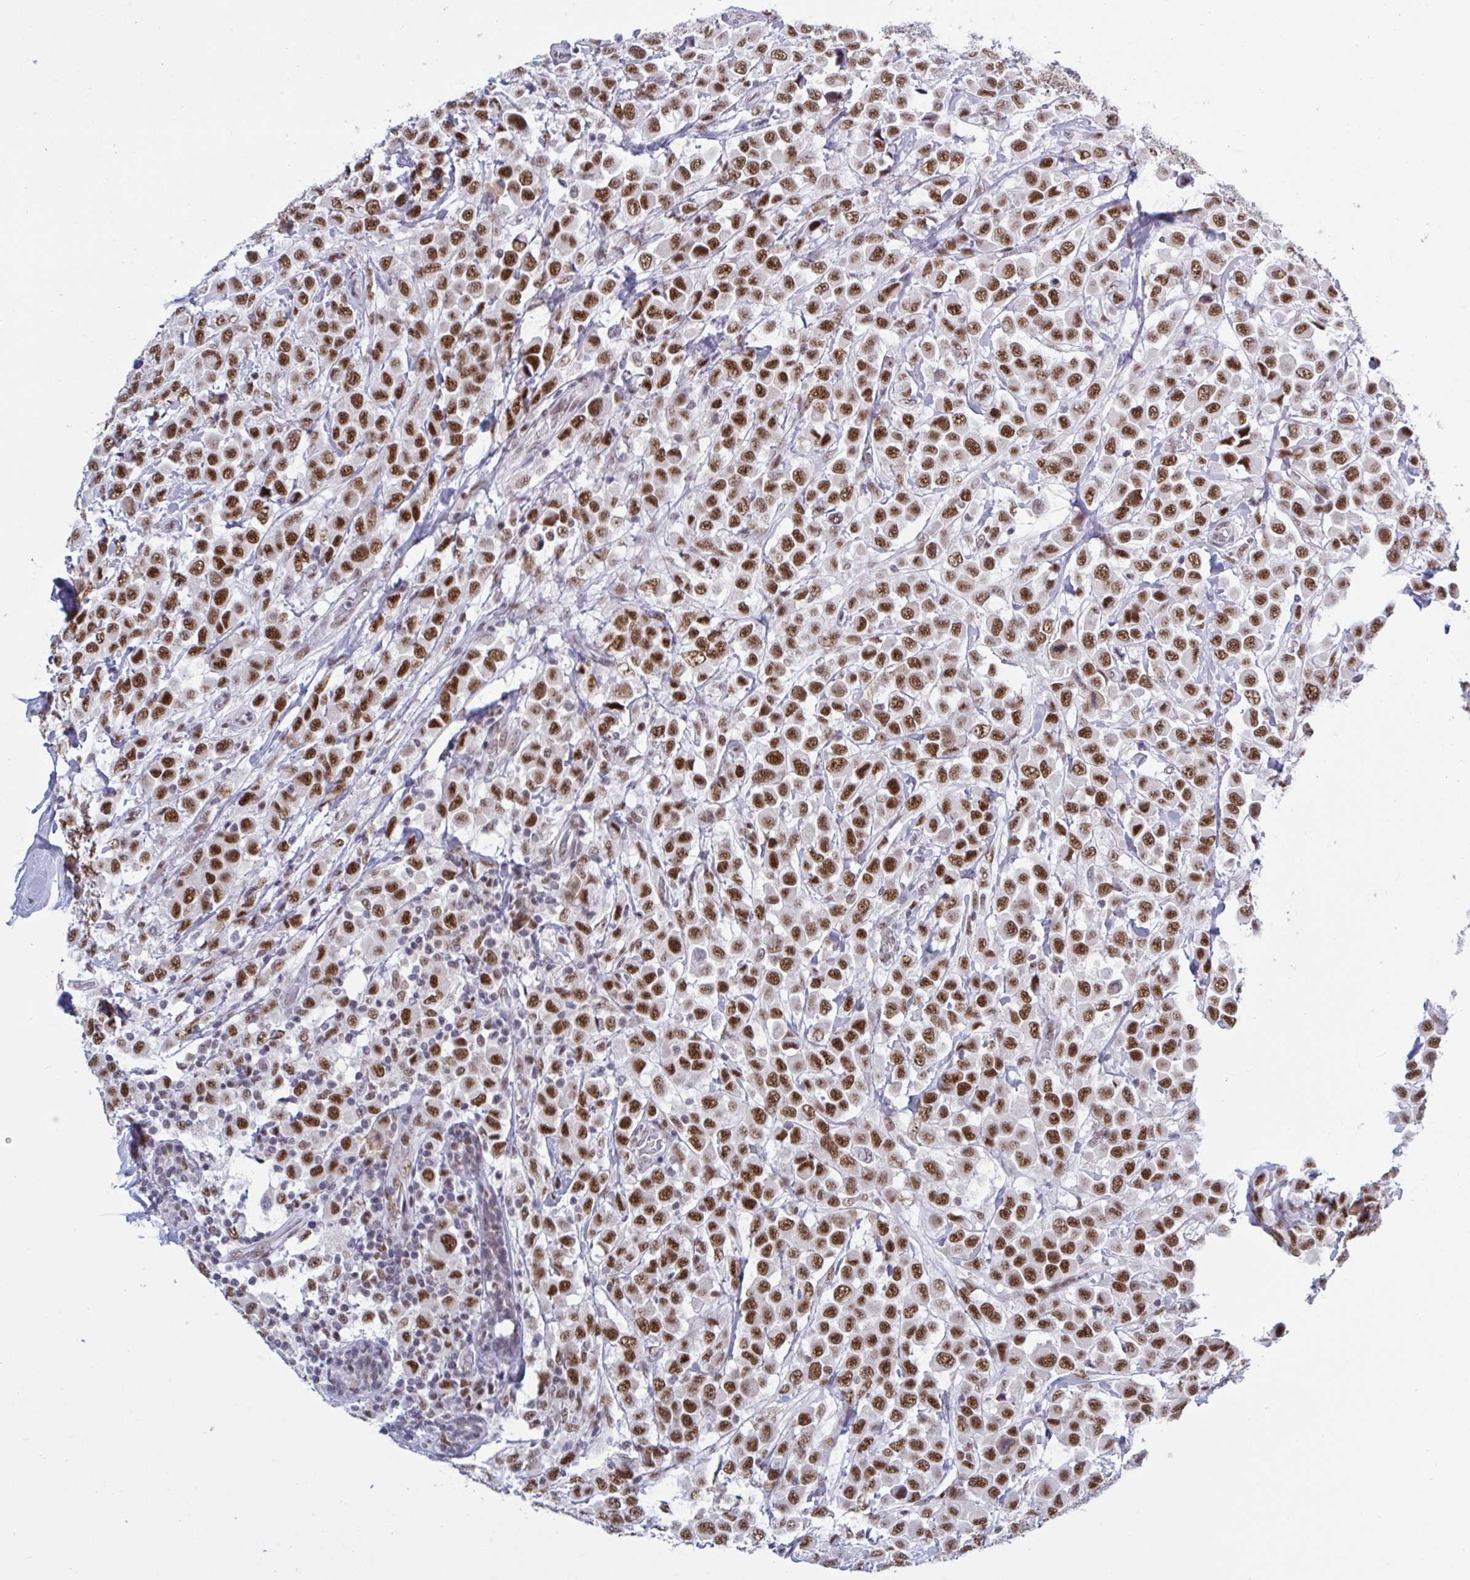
{"staining": {"intensity": "strong", "quantity": ">75%", "location": "nuclear"}, "tissue": "breast cancer", "cell_type": "Tumor cells", "image_type": "cancer", "snomed": [{"axis": "morphology", "description": "Duct carcinoma"}, {"axis": "topography", "description": "Breast"}], "caption": "The immunohistochemical stain highlights strong nuclear positivity in tumor cells of breast cancer tissue. (DAB (3,3'-diaminobenzidine) IHC with brightfield microscopy, high magnification).", "gene": "PPP1R10", "patient": {"sex": "female", "age": 61}}